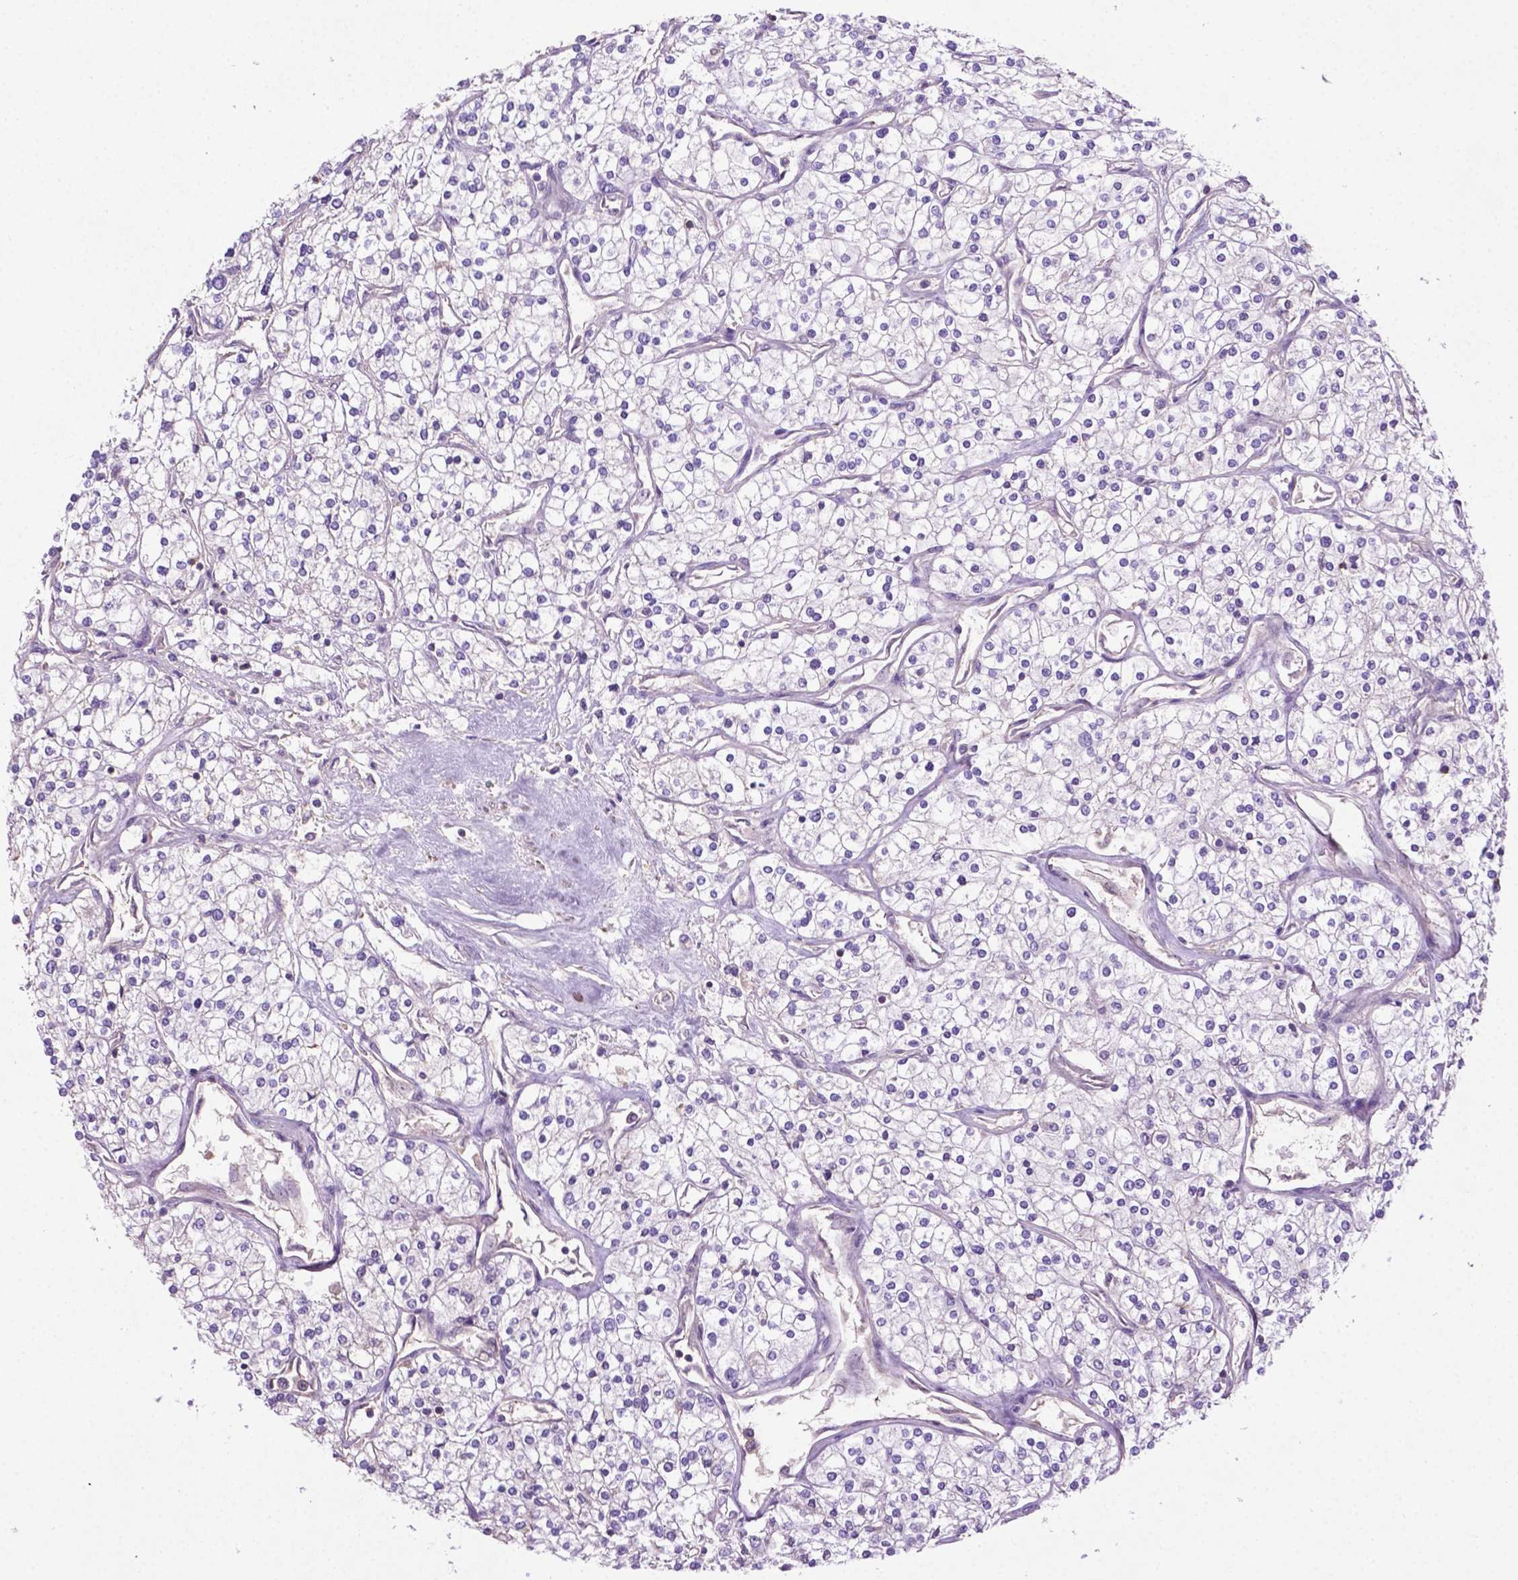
{"staining": {"intensity": "negative", "quantity": "none", "location": "none"}, "tissue": "renal cancer", "cell_type": "Tumor cells", "image_type": "cancer", "snomed": [{"axis": "morphology", "description": "Adenocarcinoma, NOS"}, {"axis": "topography", "description": "Kidney"}], "caption": "Immunohistochemistry (IHC) histopathology image of adenocarcinoma (renal) stained for a protein (brown), which demonstrates no expression in tumor cells.", "gene": "BMP4", "patient": {"sex": "male", "age": 80}}